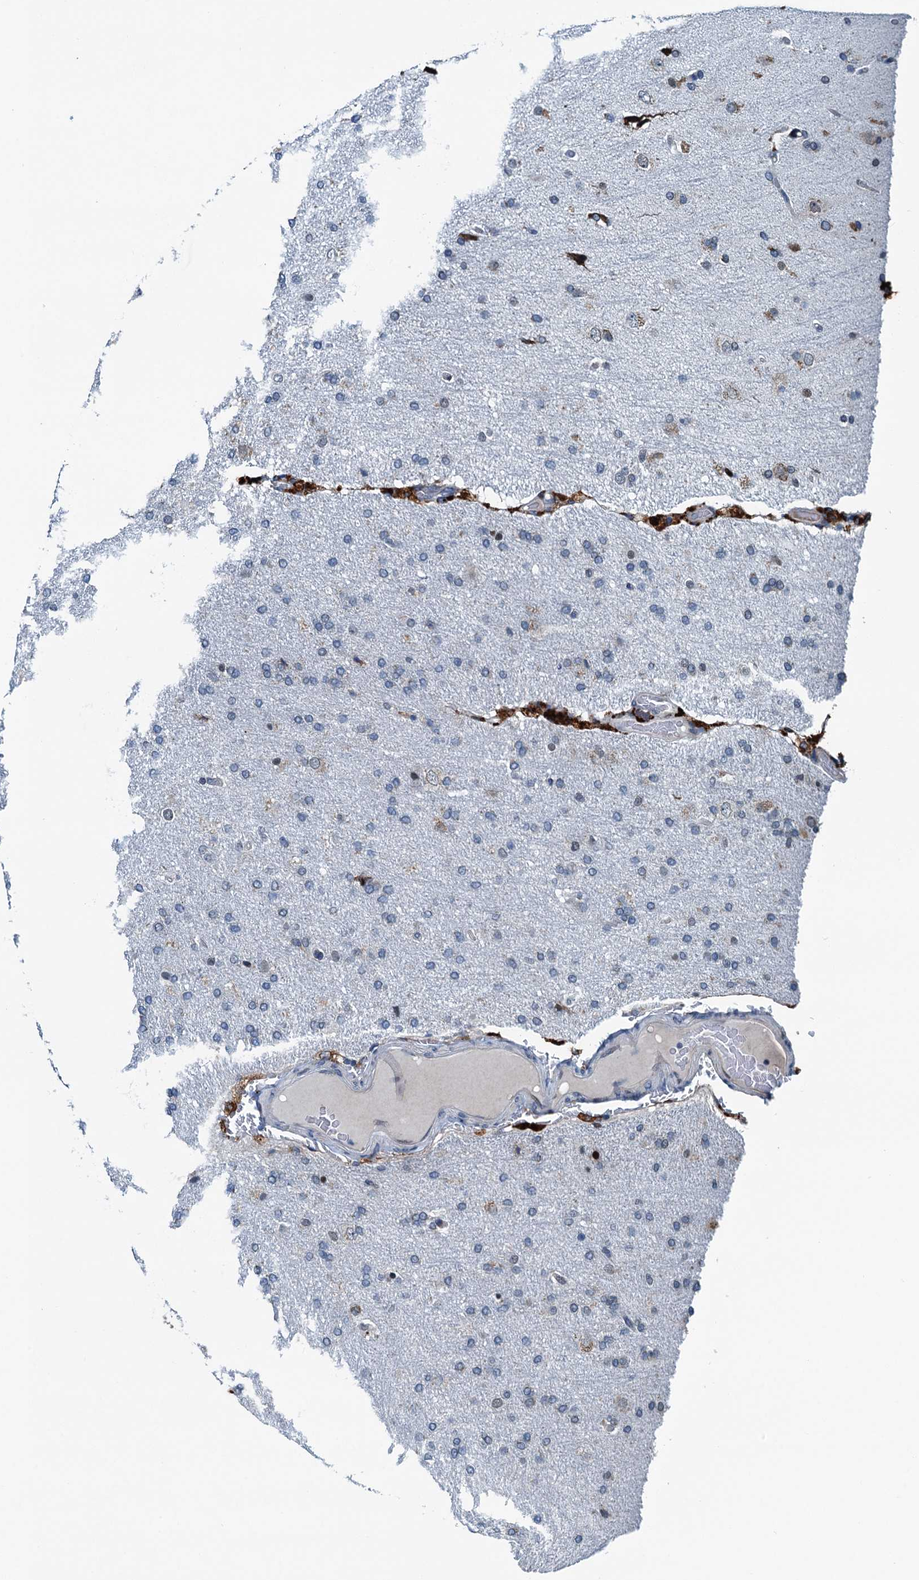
{"staining": {"intensity": "negative", "quantity": "none", "location": "none"}, "tissue": "glioma", "cell_type": "Tumor cells", "image_type": "cancer", "snomed": [{"axis": "morphology", "description": "Glioma, malignant, High grade"}, {"axis": "topography", "description": "Brain"}], "caption": "Histopathology image shows no protein staining in tumor cells of glioma tissue.", "gene": "TAMALIN", "patient": {"sex": "male", "age": 72}}